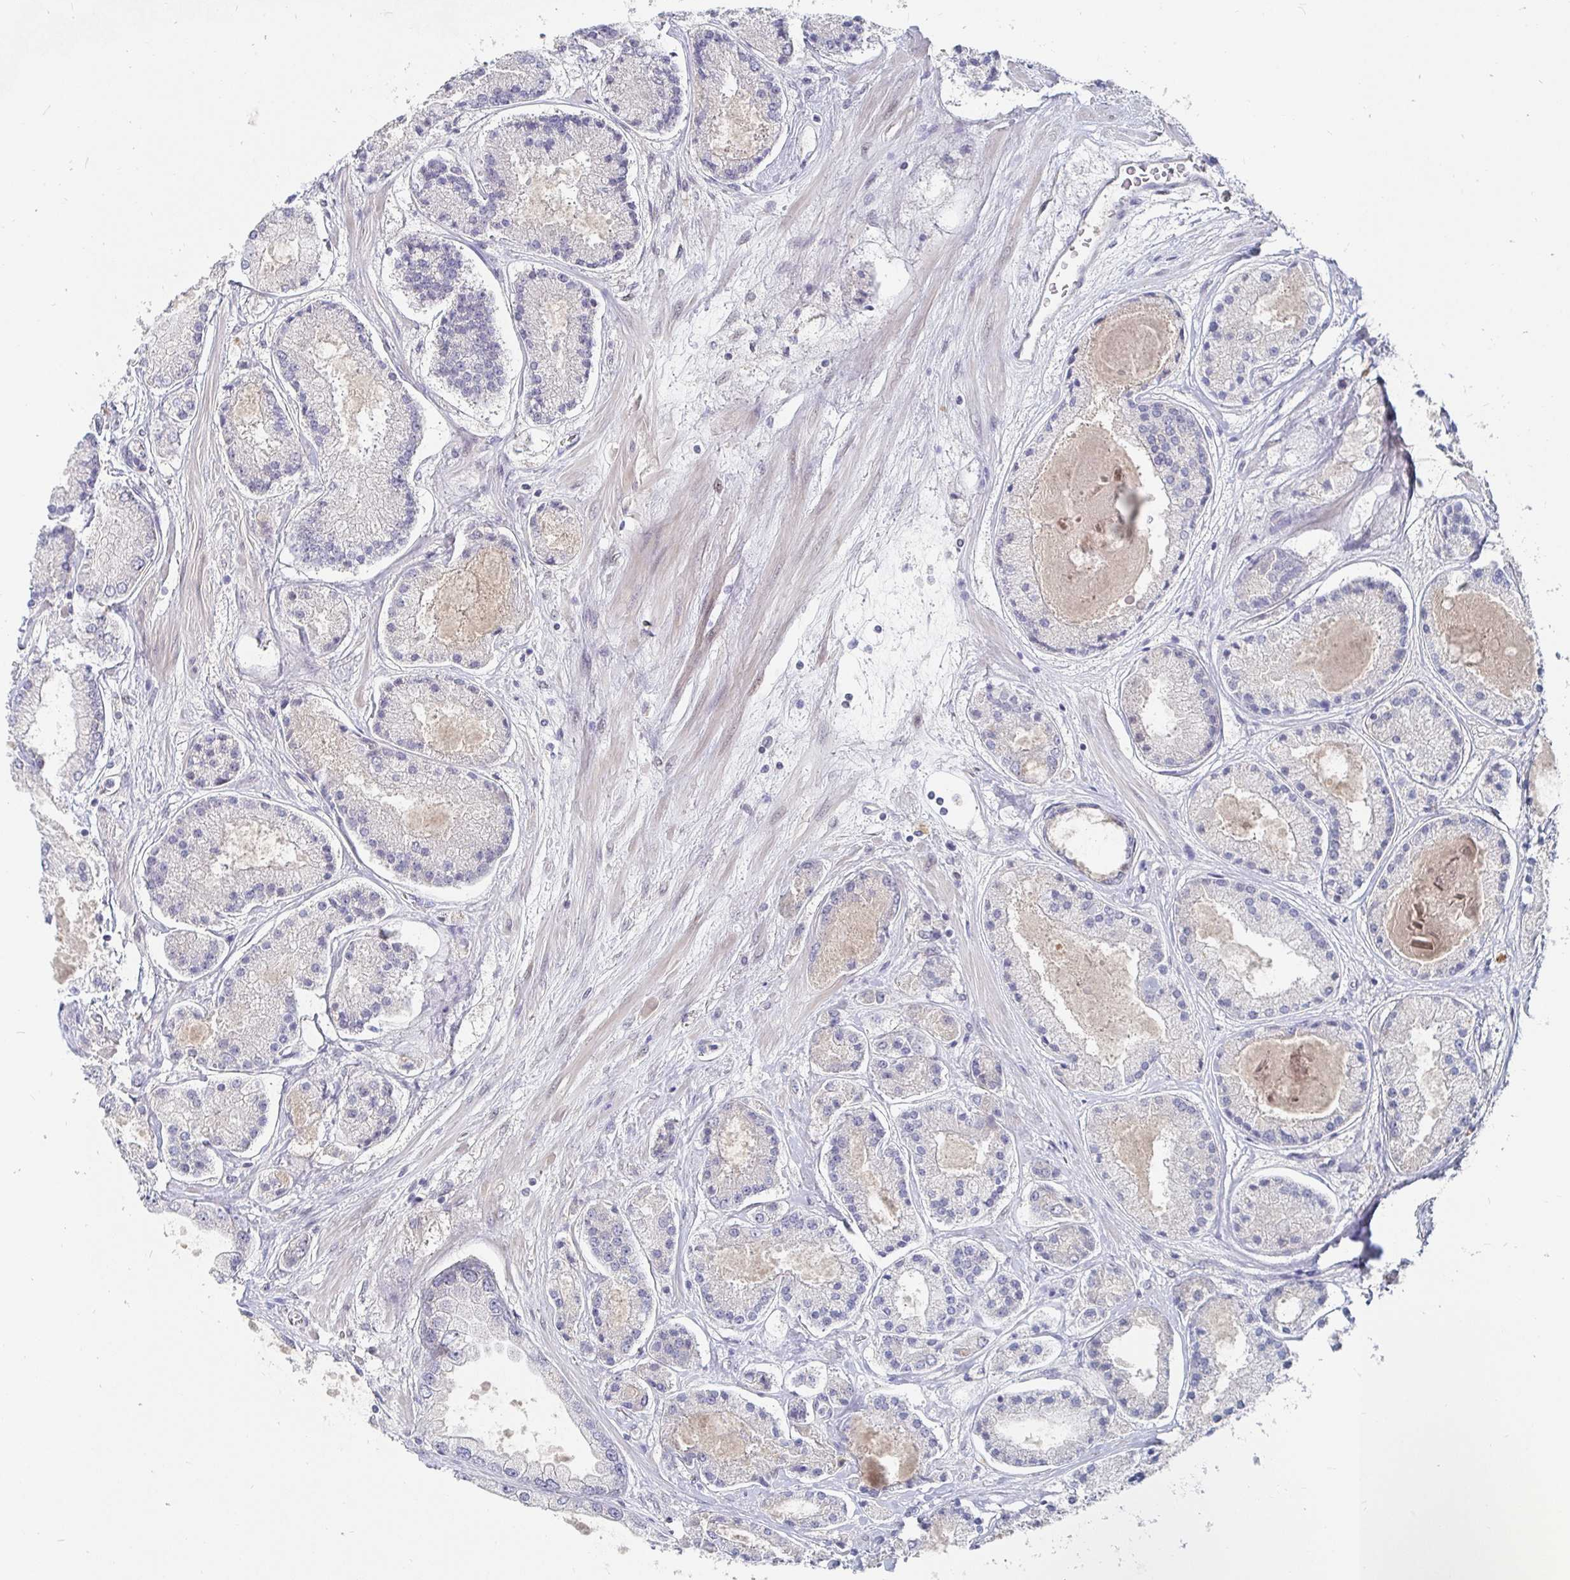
{"staining": {"intensity": "negative", "quantity": "none", "location": "none"}, "tissue": "prostate cancer", "cell_type": "Tumor cells", "image_type": "cancer", "snomed": [{"axis": "morphology", "description": "Adenocarcinoma, High grade"}, {"axis": "topography", "description": "Prostate"}], "caption": "IHC histopathology image of neoplastic tissue: human prostate cancer stained with DAB (3,3'-diaminobenzidine) shows no significant protein staining in tumor cells.", "gene": "MEIS1", "patient": {"sex": "male", "age": 67}}